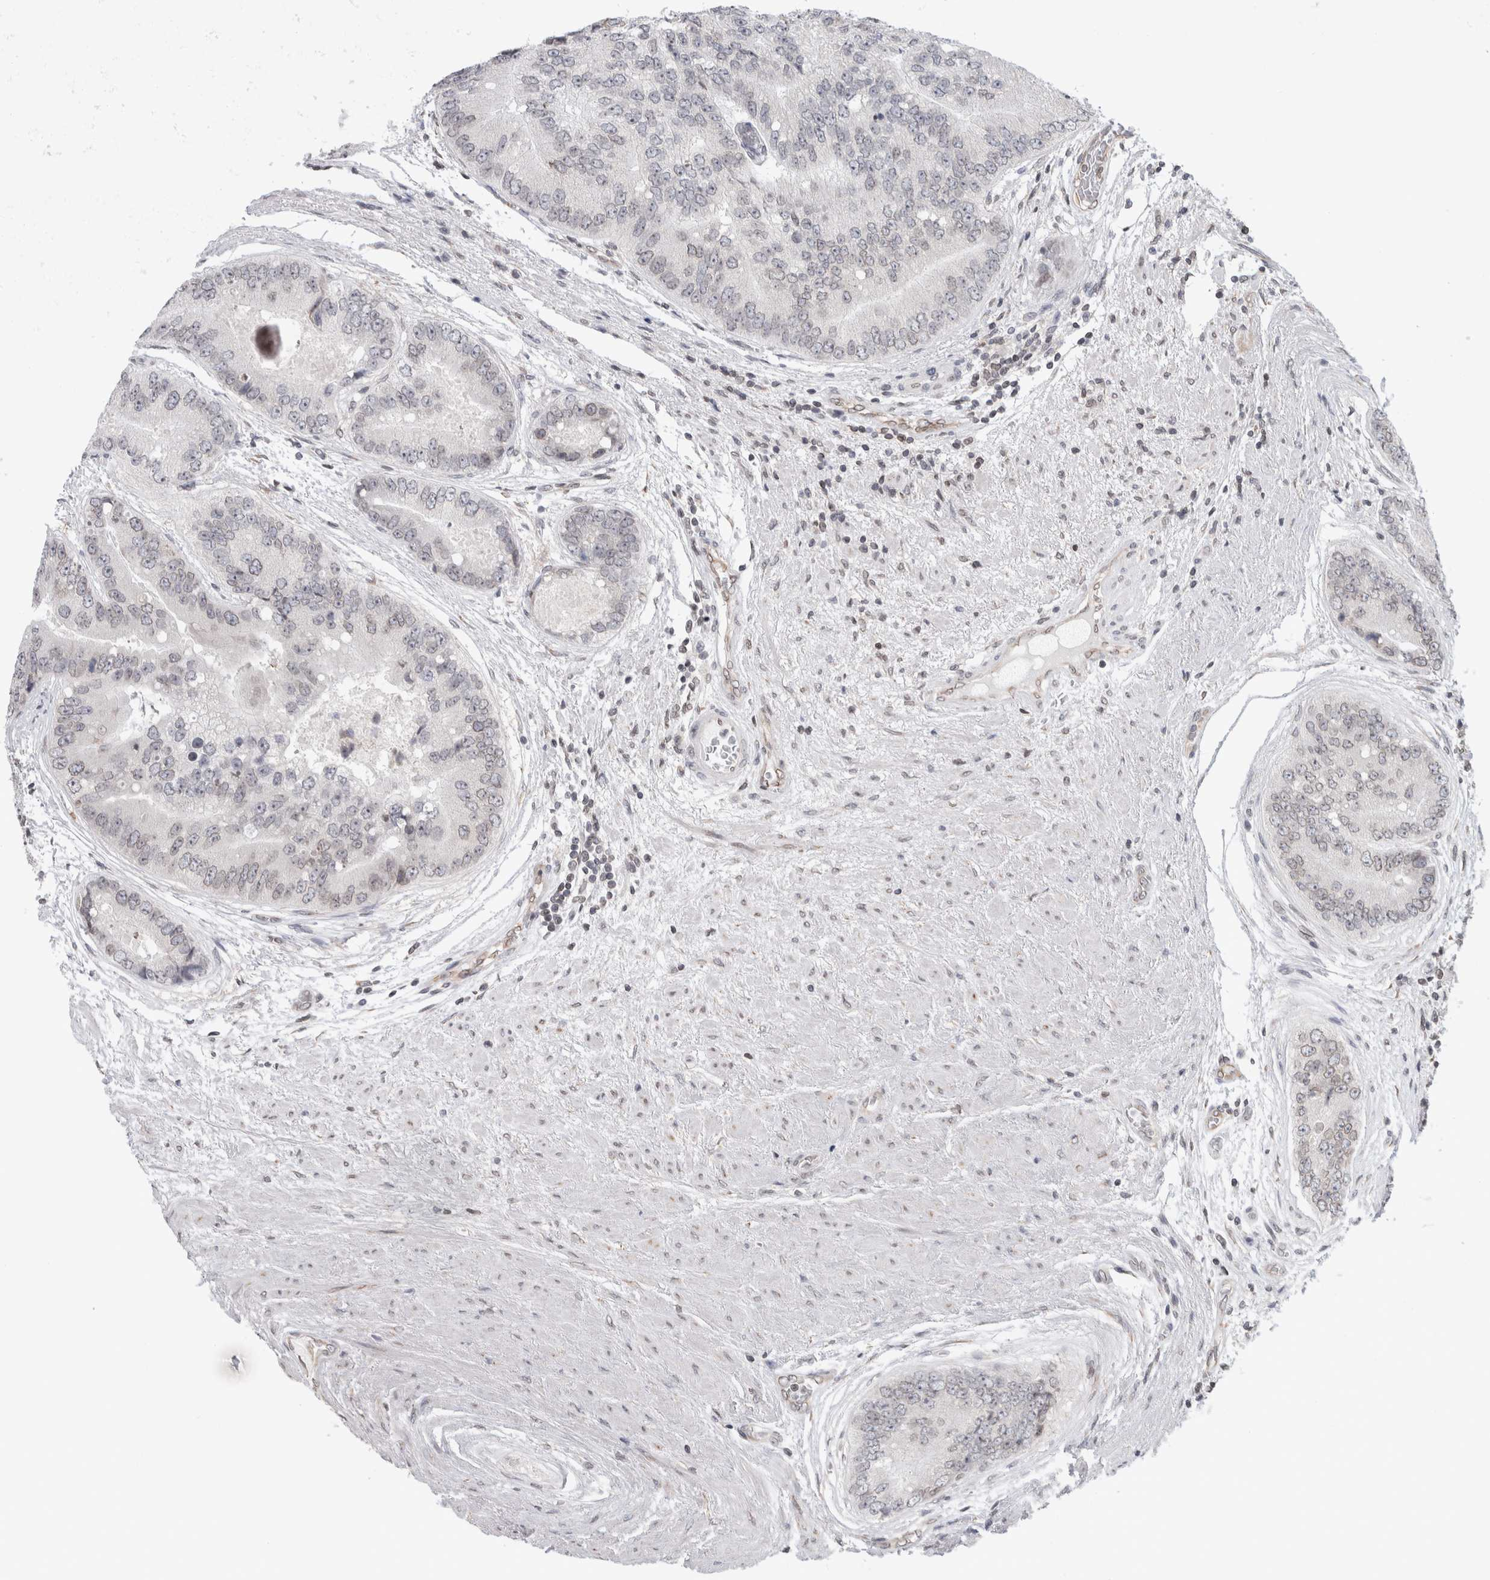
{"staining": {"intensity": "negative", "quantity": "none", "location": "none"}, "tissue": "prostate cancer", "cell_type": "Tumor cells", "image_type": "cancer", "snomed": [{"axis": "morphology", "description": "Adenocarcinoma, High grade"}, {"axis": "topography", "description": "Prostate"}], "caption": "The photomicrograph exhibits no significant positivity in tumor cells of prostate cancer.", "gene": "RBMX2", "patient": {"sex": "male", "age": 70}}